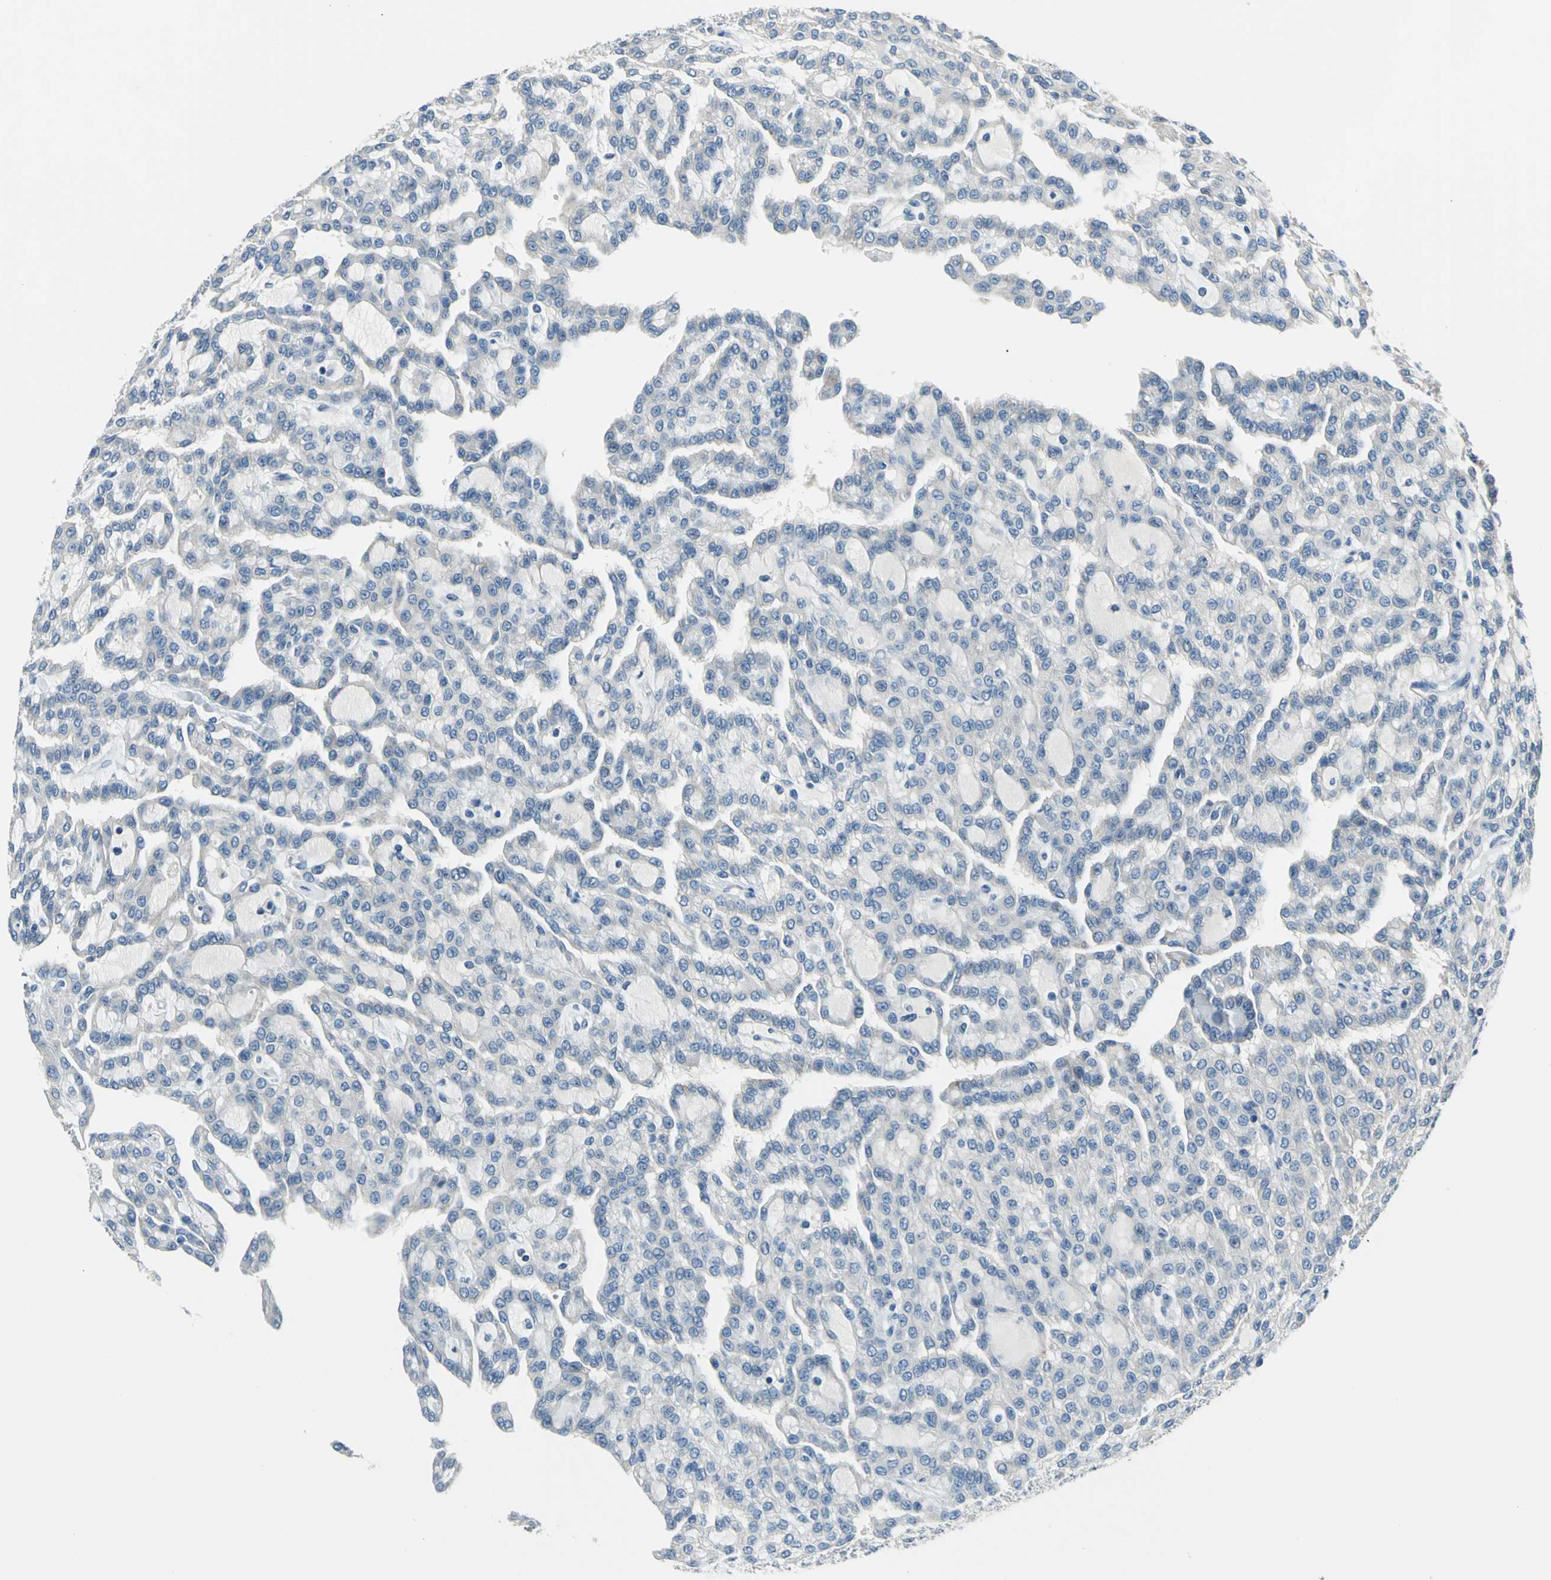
{"staining": {"intensity": "negative", "quantity": "none", "location": "none"}, "tissue": "renal cancer", "cell_type": "Tumor cells", "image_type": "cancer", "snomed": [{"axis": "morphology", "description": "Adenocarcinoma, NOS"}, {"axis": "topography", "description": "Kidney"}], "caption": "Immunohistochemical staining of human renal cancer (adenocarcinoma) shows no significant expression in tumor cells.", "gene": "SLC16A7", "patient": {"sex": "male", "age": 63}}